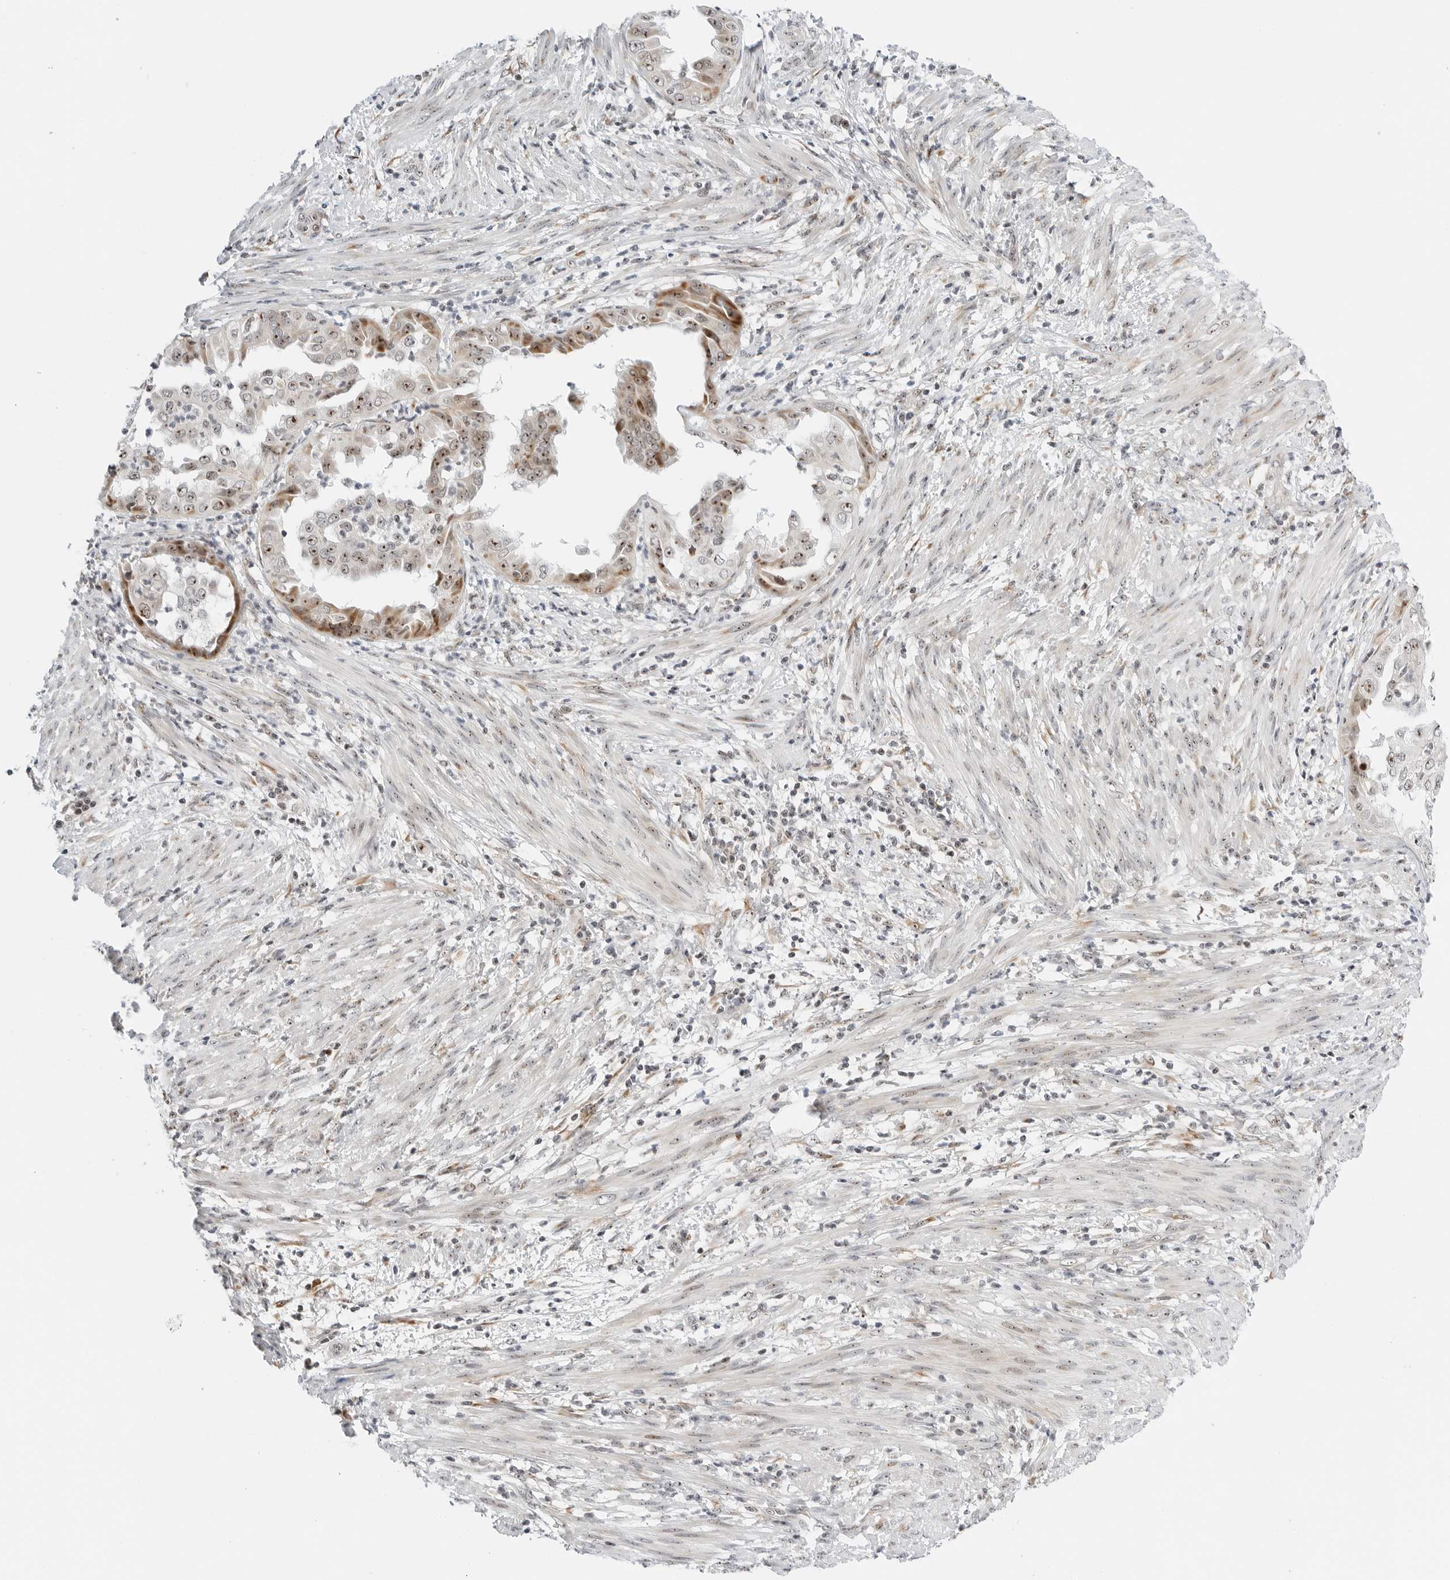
{"staining": {"intensity": "moderate", "quantity": "25%-75%", "location": "cytoplasmic/membranous,nuclear"}, "tissue": "endometrial cancer", "cell_type": "Tumor cells", "image_type": "cancer", "snomed": [{"axis": "morphology", "description": "Adenocarcinoma, NOS"}, {"axis": "topography", "description": "Endometrium"}], "caption": "A brown stain shows moderate cytoplasmic/membranous and nuclear positivity of a protein in human endometrial cancer tumor cells. (IHC, brightfield microscopy, high magnification).", "gene": "RIMKLA", "patient": {"sex": "female", "age": 85}}